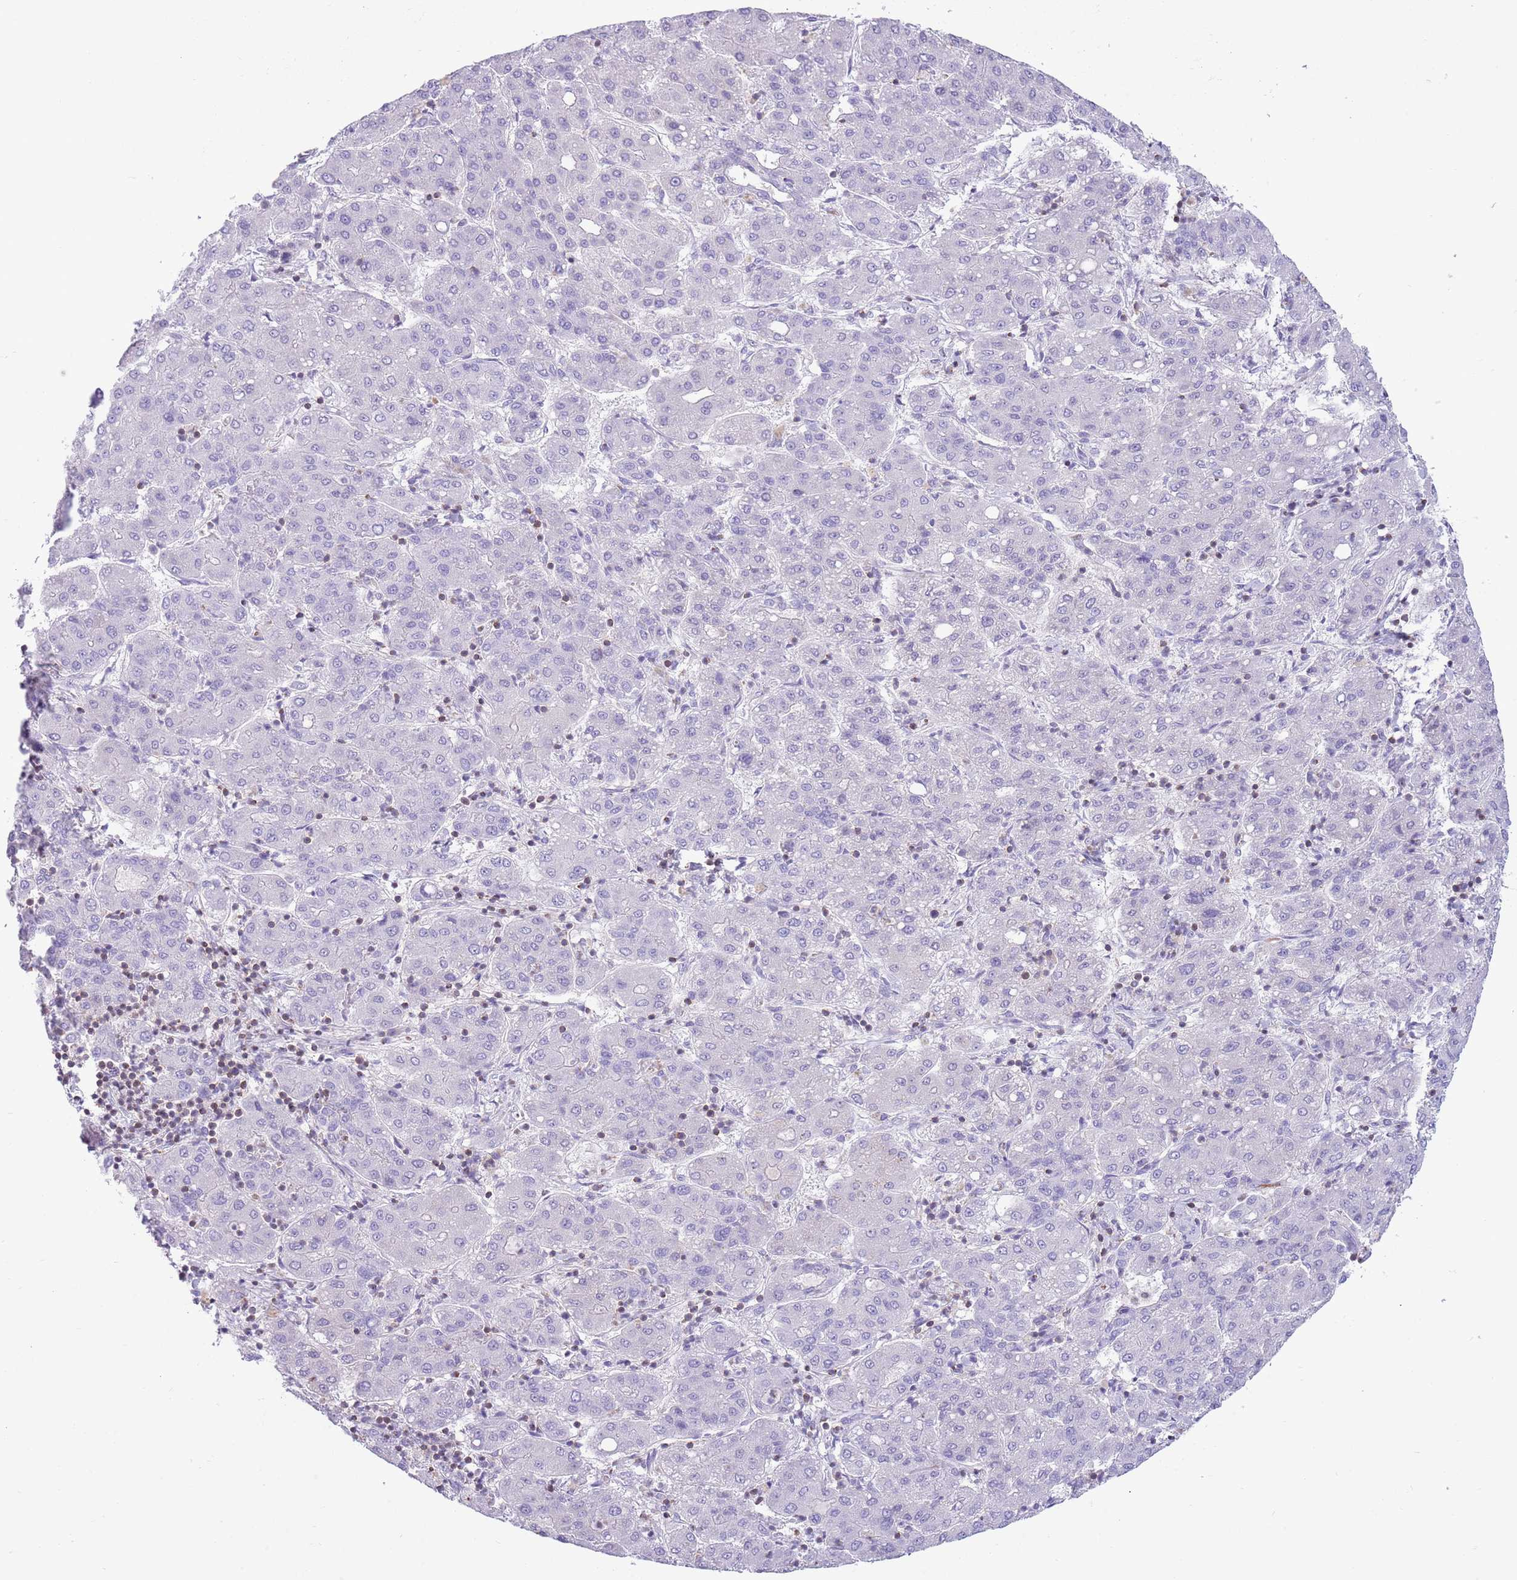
{"staining": {"intensity": "negative", "quantity": "none", "location": "none"}, "tissue": "liver cancer", "cell_type": "Tumor cells", "image_type": "cancer", "snomed": [{"axis": "morphology", "description": "Carcinoma, Hepatocellular, NOS"}, {"axis": "topography", "description": "Liver"}], "caption": "Protein analysis of liver hepatocellular carcinoma demonstrates no significant staining in tumor cells. (DAB (3,3'-diaminobenzidine) immunohistochemistry visualized using brightfield microscopy, high magnification).", "gene": "OR4Q3", "patient": {"sex": "male", "age": 65}}